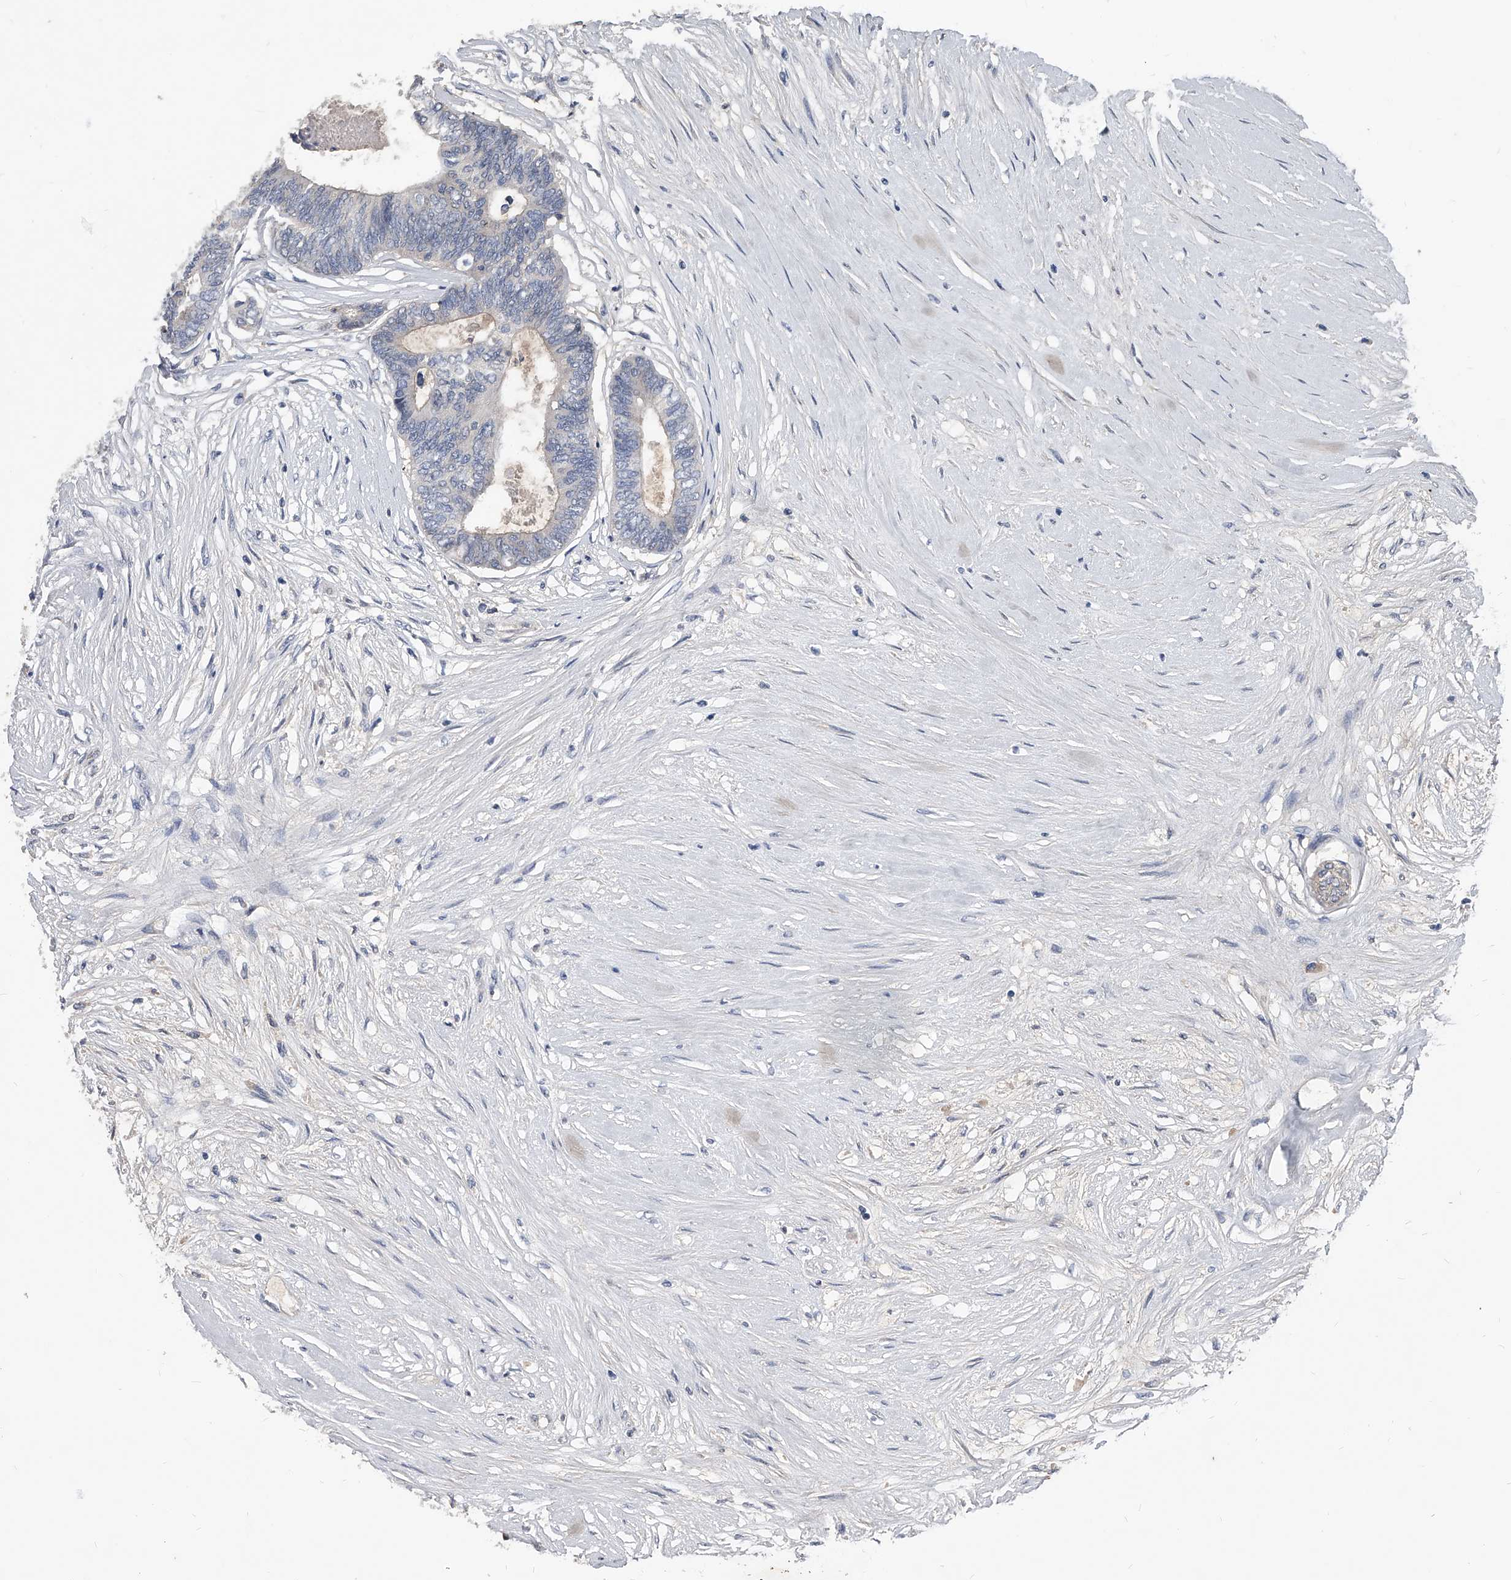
{"staining": {"intensity": "negative", "quantity": "none", "location": "none"}, "tissue": "colorectal cancer", "cell_type": "Tumor cells", "image_type": "cancer", "snomed": [{"axis": "morphology", "description": "Adenocarcinoma, NOS"}, {"axis": "topography", "description": "Rectum"}], "caption": "The micrograph displays no staining of tumor cells in colorectal cancer.", "gene": "HOMER3", "patient": {"sex": "male", "age": 63}}